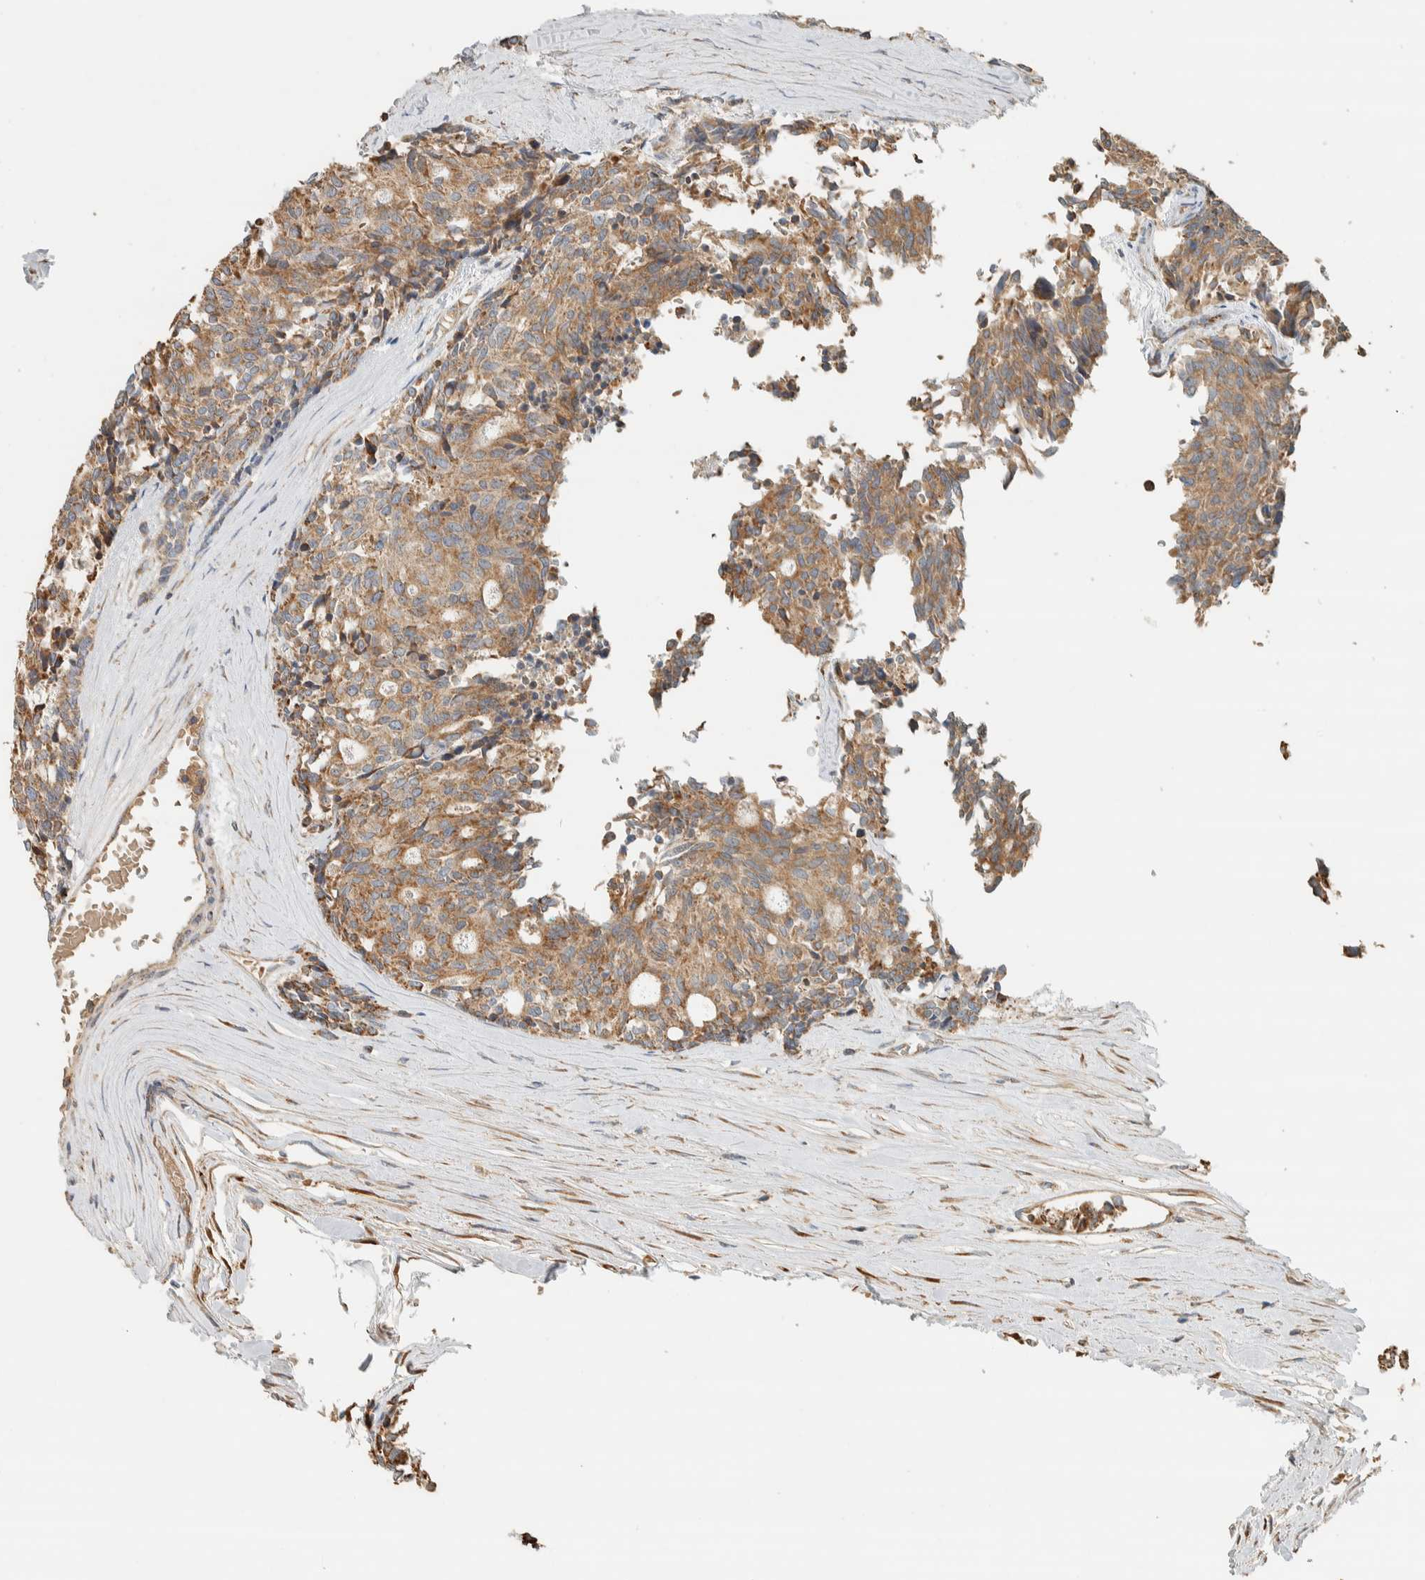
{"staining": {"intensity": "moderate", "quantity": ">75%", "location": "cytoplasmic/membranous"}, "tissue": "carcinoid", "cell_type": "Tumor cells", "image_type": "cancer", "snomed": [{"axis": "morphology", "description": "Carcinoid, malignant, NOS"}, {"axis": "topography", "description": "Pancreas"}], "caption": "Moderate cytoplasmic/membranous positivity for a protein is appreciated in approximately >75% of tumor cells of carcinoid (malignant) using immunohistochemistry (IHC).", "gene": "RAB11FIP1", "patient": {"sex": "female", "age": 54}}